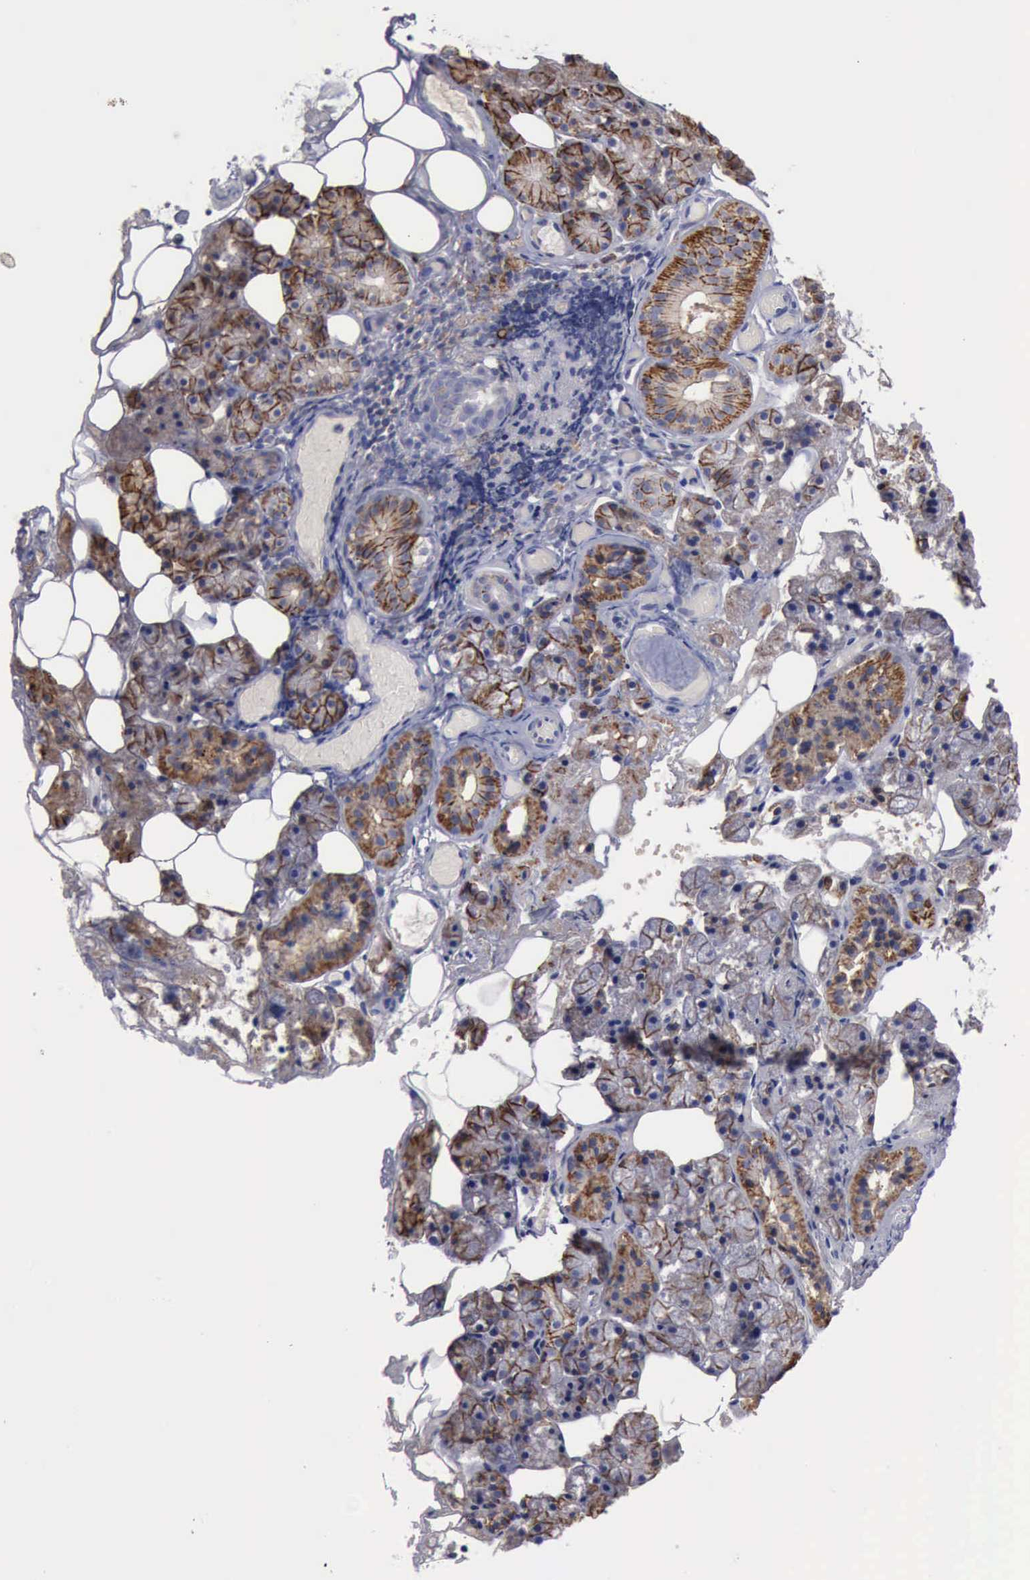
{"staining": {"intensity": "moderate", "quantity": ">75%", "location": "cytoplasmic/membranous"}, "tissue": "salivary gland", "cell_type": "Glandular cells", "image_type": "normal", "snomed": [{"axis": "morphology", "description": "Normal tissue, NOS"}, {"axis": "topography", "description": "Salivary gland"}], "caption": "Immunohistochemical staining of normal salivary gland reveals moderate cytoplasmic/membranous protein staining in approximately >75% of glandular cells.", "gene": "PTGS2", "patient": {"sex": "female", "age": 55}}